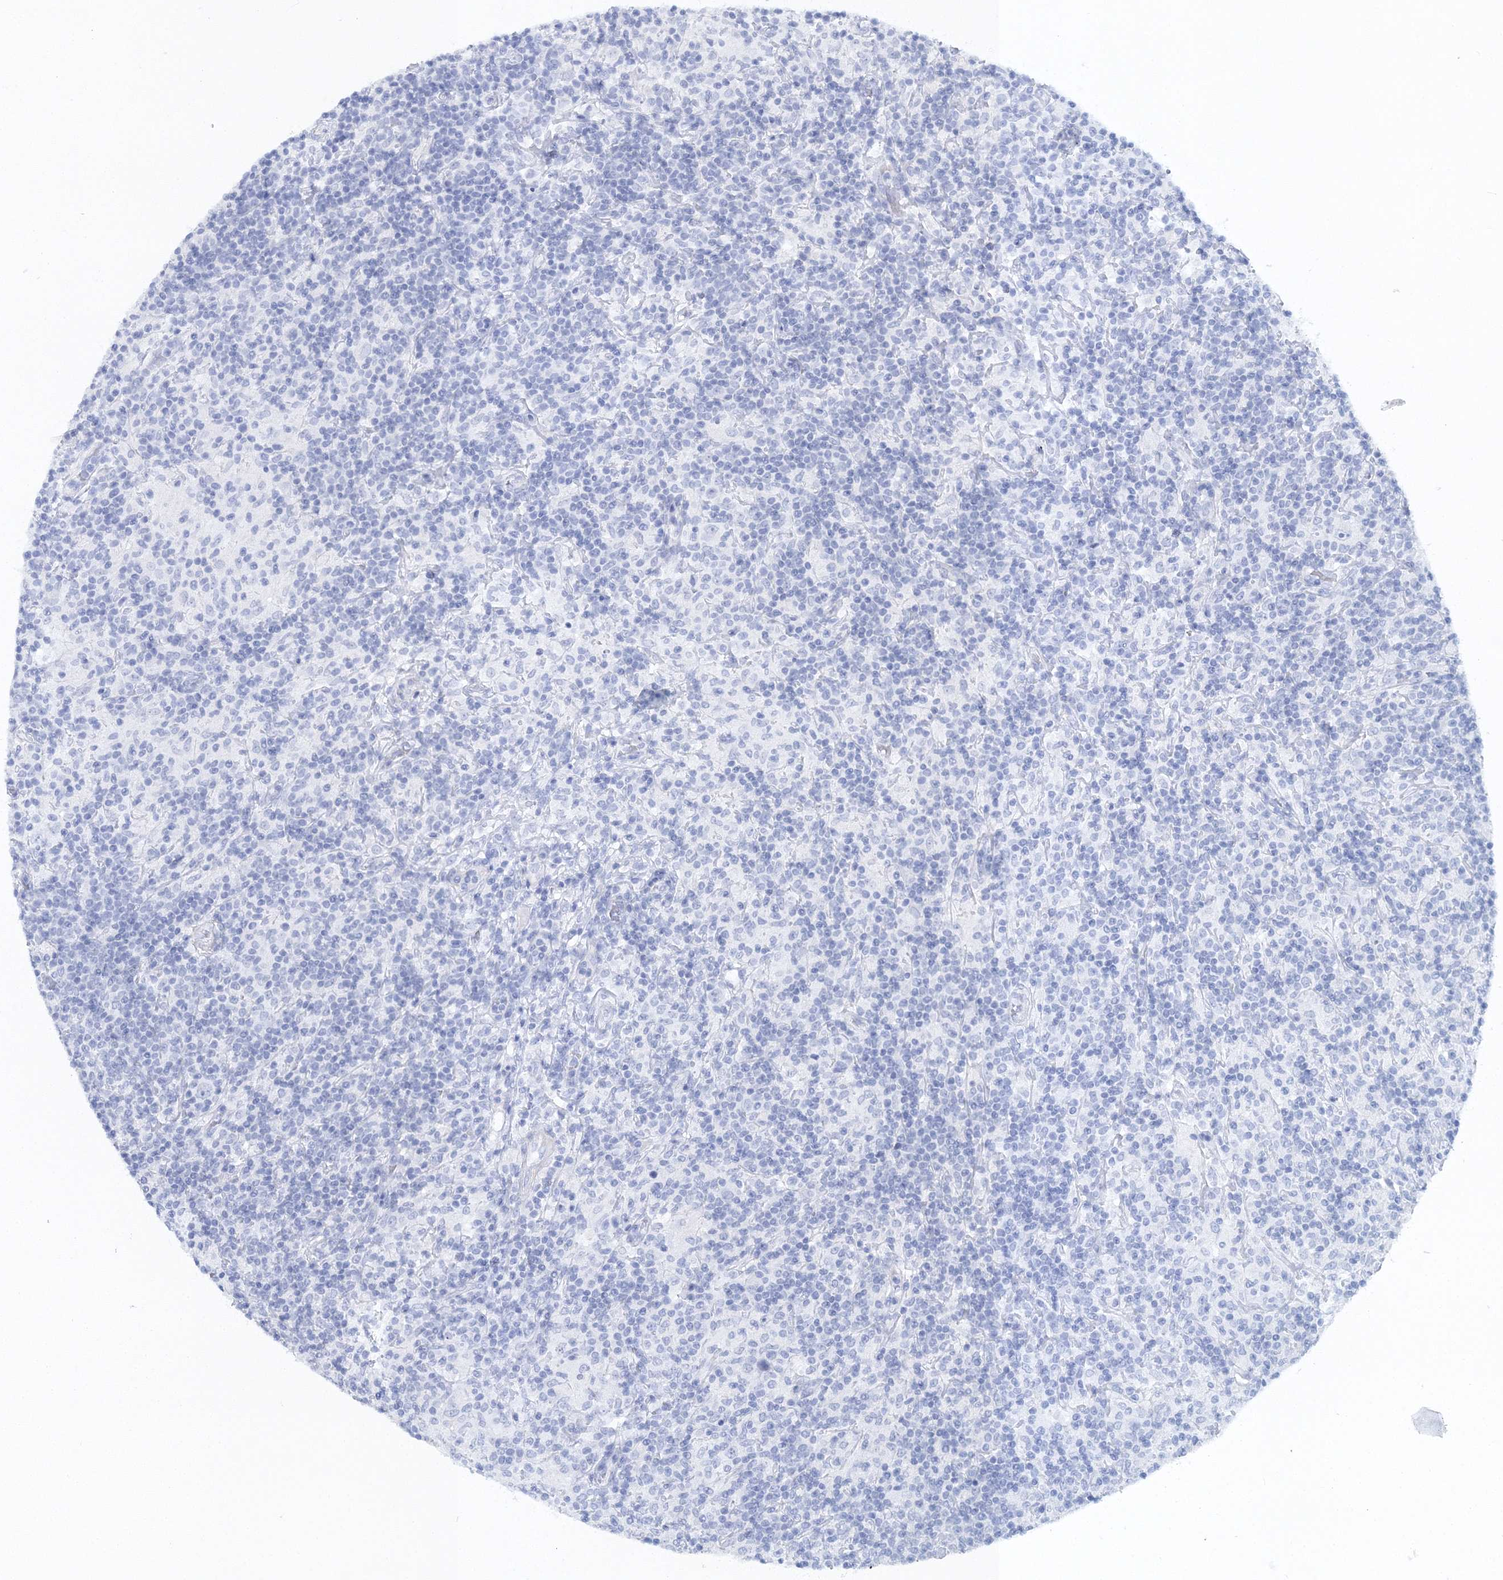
{"staining": {"intensity": "negative", "quantity": "none", "location": "none"}, "tissue": "lymphoma", "cell_type": "Tumor cells", "image_type": "cancer", "snomed": [{"axis": "morphology", "description": "Hodgkin's disease, NOS"}, {"axis": "topography", "description": "Lymph node"}], "caption": "Immunohistochemistry micrograph of Hodgkin's disease stained for a protein (brown), which exhibits no expression in tumor cells.", "gene": "MYOZ2", "patient": {"sex": "male", "age": 70}}